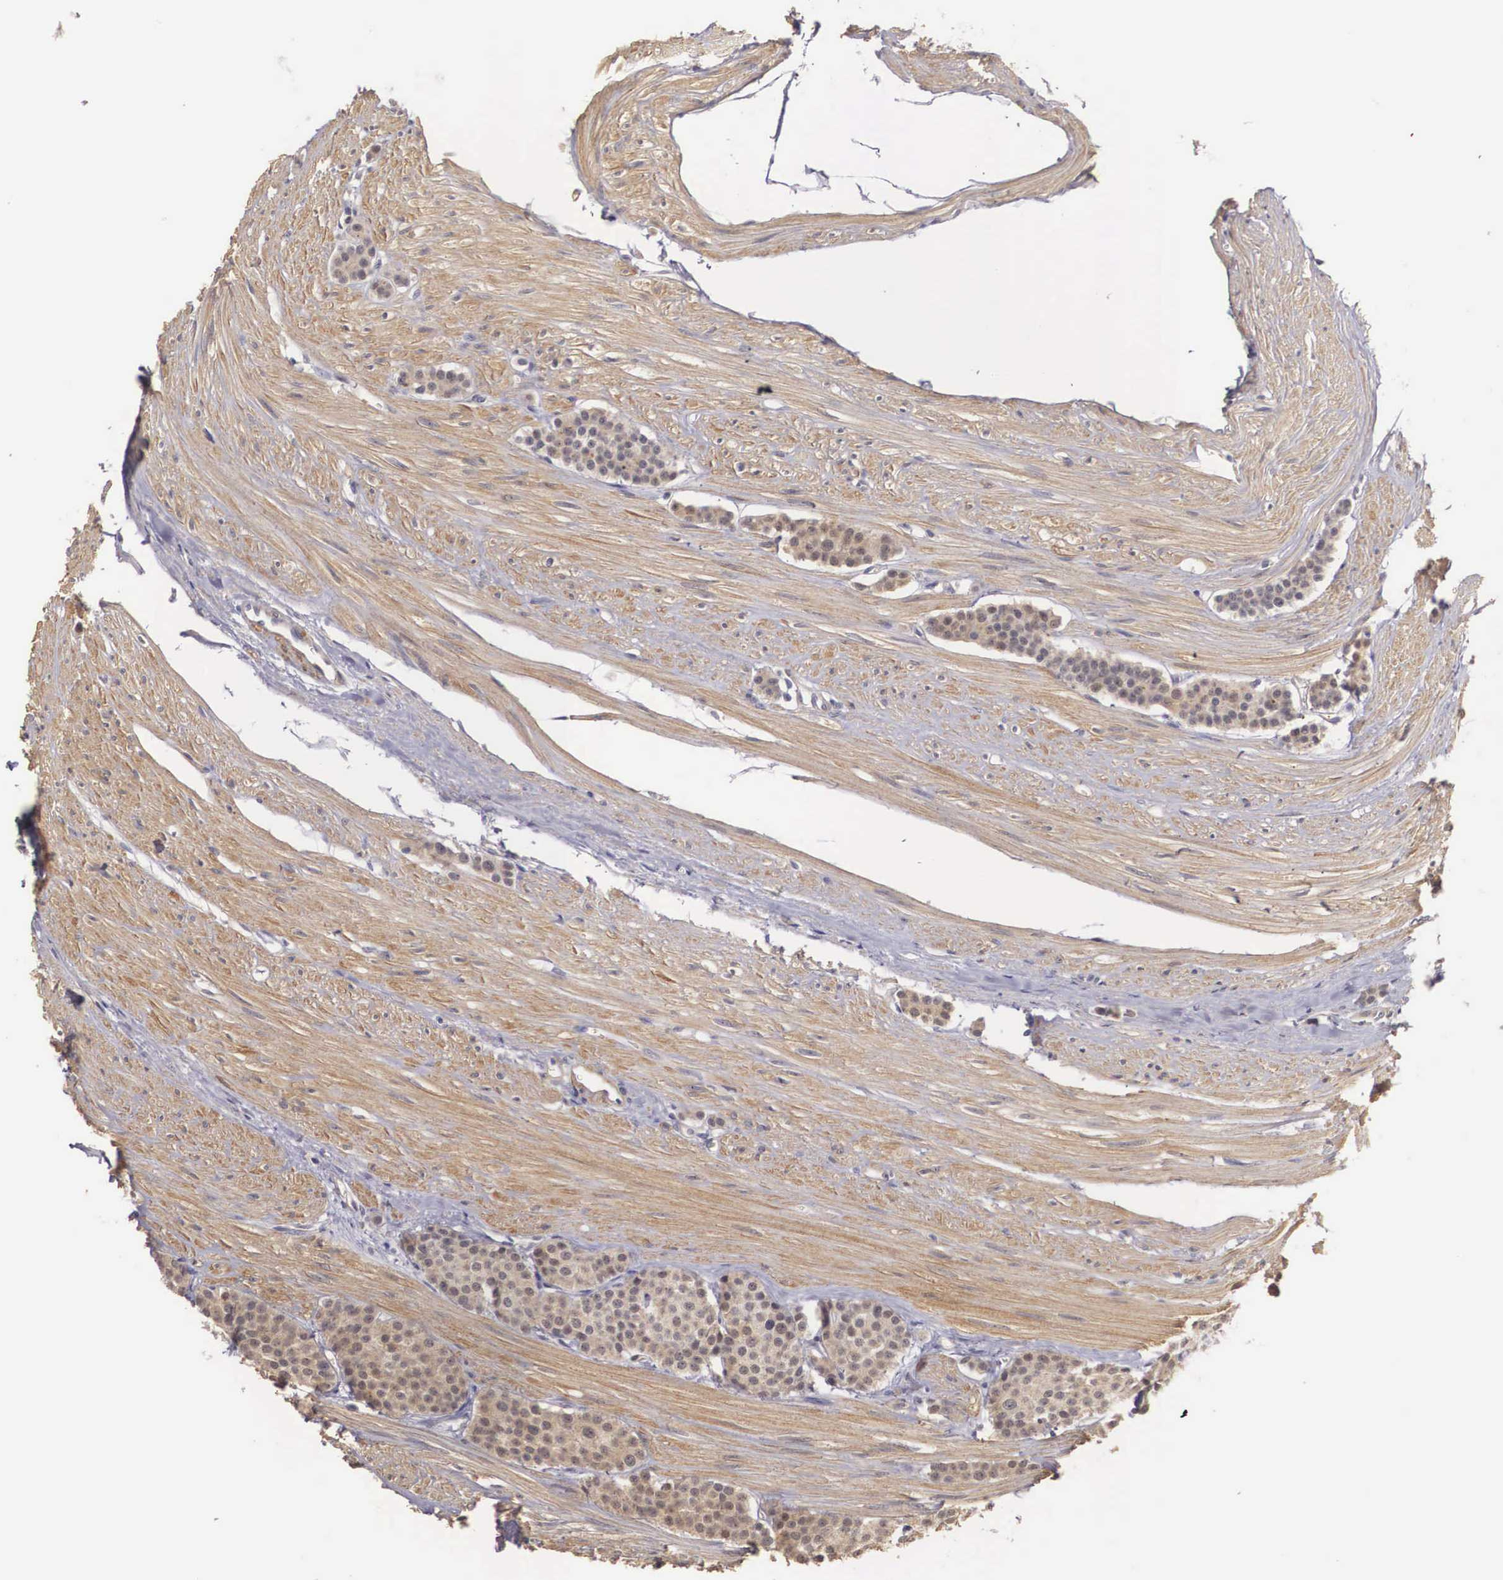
{"staining": {"intensity": "weak", "quantity": "25%-75%", "location": "cytoplasmic/membranous"}, "tissue": "carcinoid", "cell_type": "Tumor cells", "image_type": "cancer", "snomed": [{"axis": "morphology", "description": "Carcinoid, malignant, NOS"}, {"axis": "topography", "description": "Small intestine"}], "caption": "A high-resolution photomicrograph shows IHC staining of carcinoid (malignant), which shows weak cytoplasmic/membranous staining in approximately 25%-75% of tumor cells. (DAB (3,3'-diaminobenzidine) IHC, brown staining for protein, blue staining for nuclei).", "gene": "ENOX2", "patient": {"sex": "male", "age": 60}}